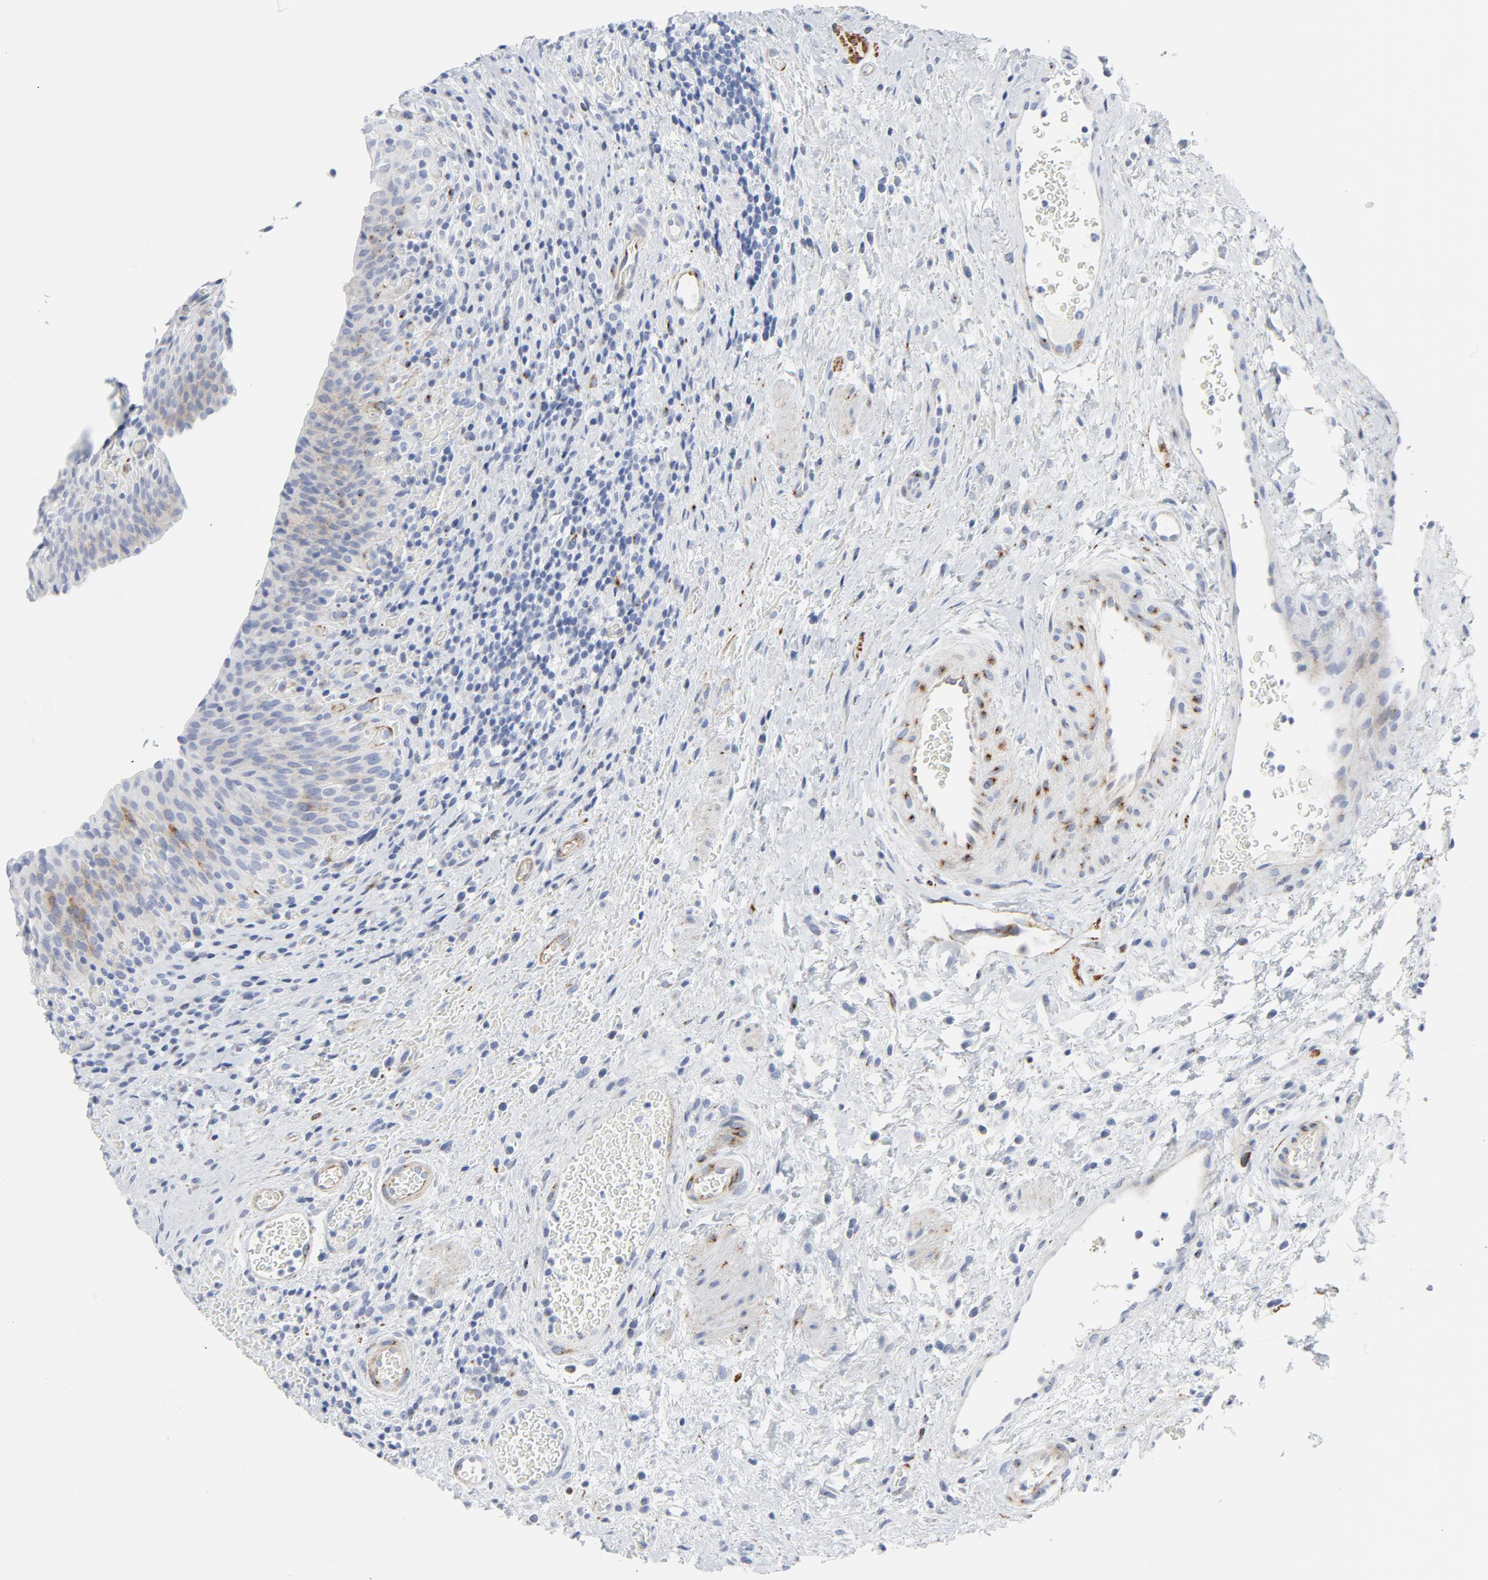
{"staining": {"intensity": "moderate", "quantity": "25%-75%", "location": "cytoplasmic/membranous"}, "tissue": "urinary bladder", "cell_type": "Urothelial cells", "image_type": "normal", "snomed": [{"axis": "morphology", "description": "Normal tissue, NOS"}, {"axis": "morphology", "description": "Urothelial carcinoma, High grade"}, {"axis": "topography", "description": "Urinary bladder"}], "caption": "Brown immunohistochemical staining in unremarkable human urinary bladder displays moderate cytoplasmic/membranous staining in about 25%-75% of urothelial cells. (Brightfield microscopy of DAB IHC at high magnification).", "gene": "TUBB1", "patient": {"sex": "male", "age": 51}}